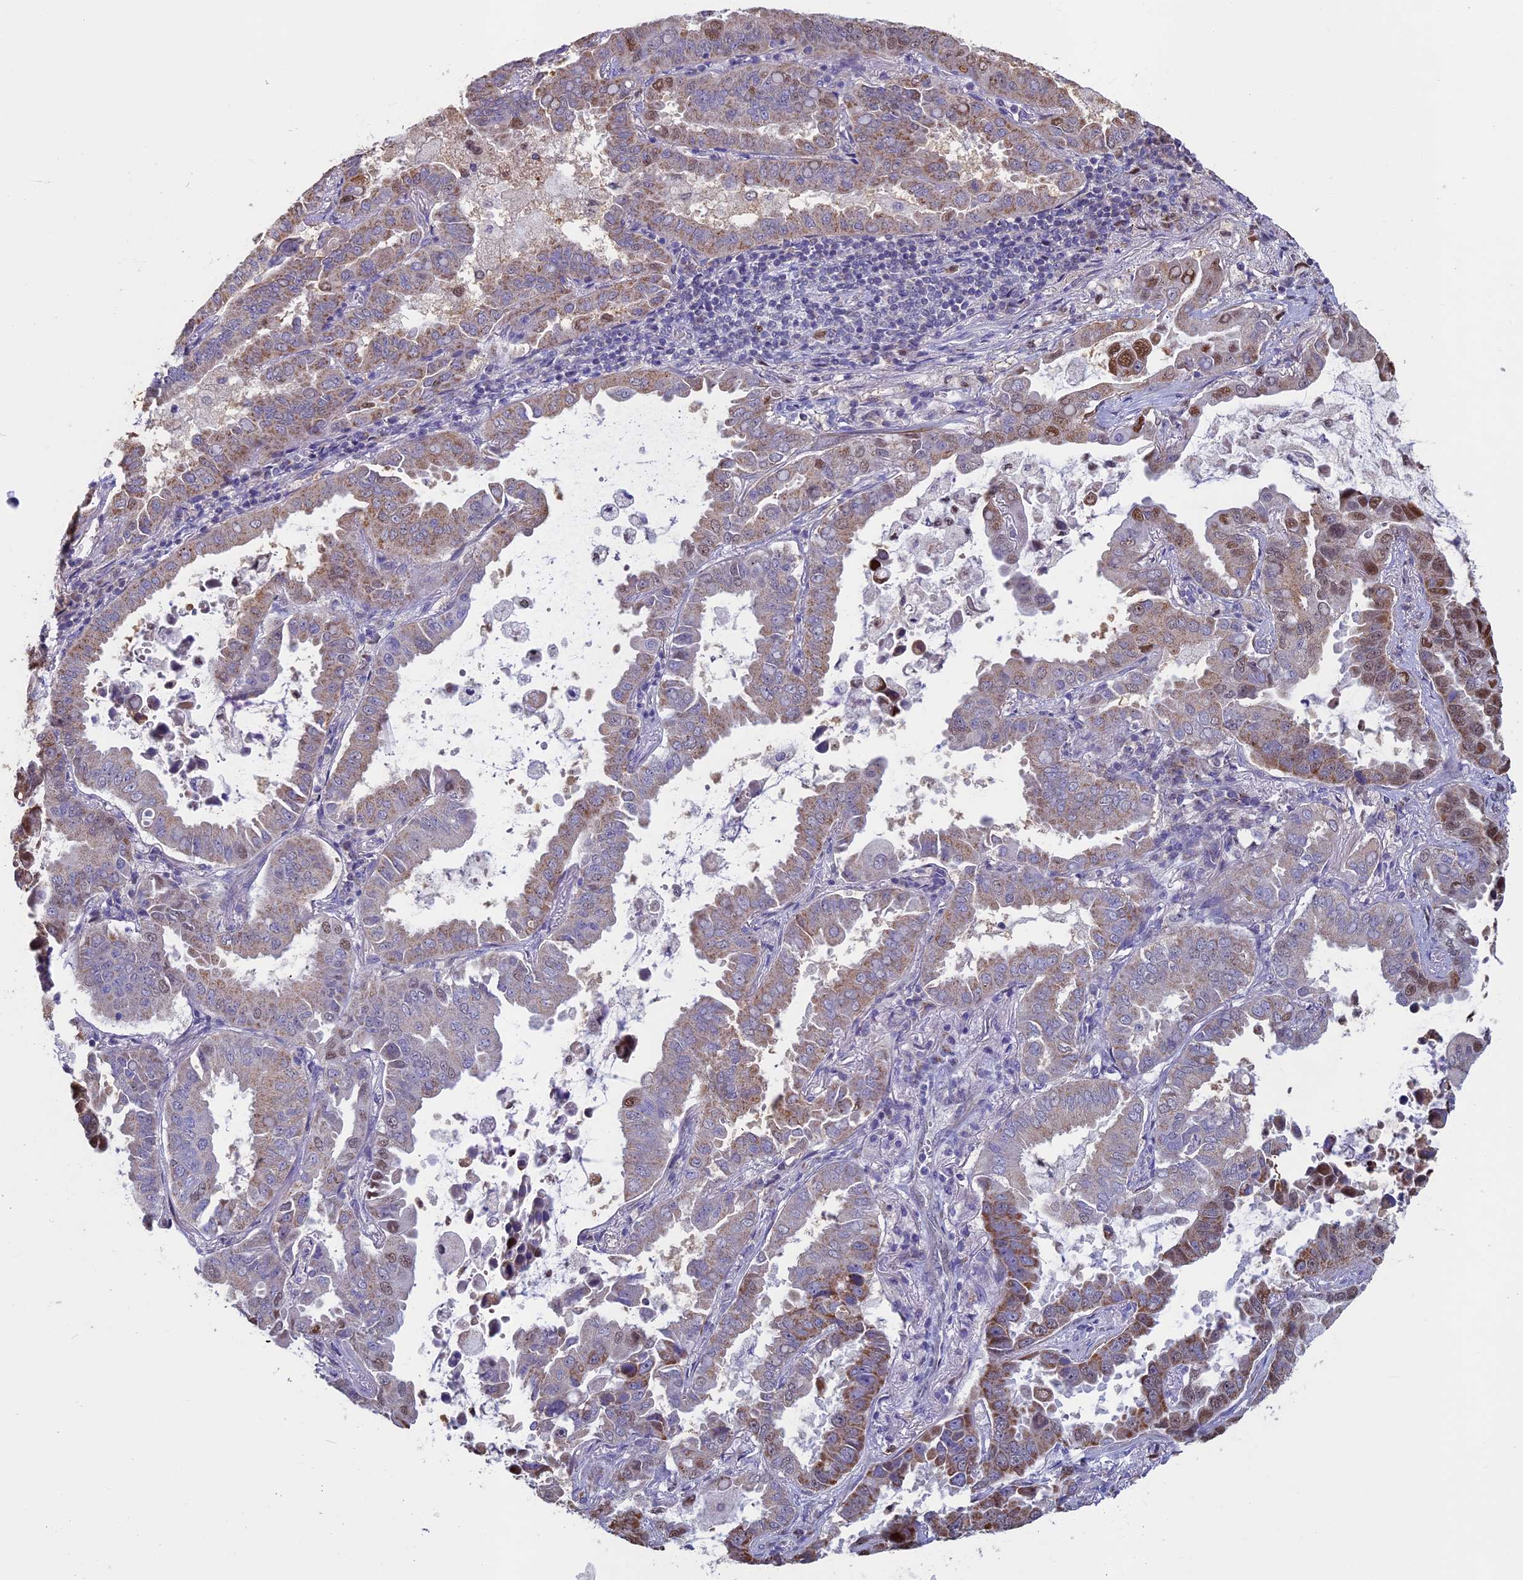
{"staining": {"intensity": "moderate", "quantity": "25%-75%", "location": "cytoplasmic/membranous,nuclear"}, "tissue": "lung cancer", "cell_type": "Tumor cells", "image_type": "cancer", "snomed": [{"axis": "morphology", "description": "Adenocarcinoma, NOS"}, {"axis": "topography", "description": "Lung"}], "caption": "Immunohistochemical staining of human lung cancer demonstrates moderate cytoplasmic/membranous and nuclear protein positivity in approximately 25%-75% of tumor cells.", "gene": "ACSS1", "patient": {"sex": "male", "age": 64}}